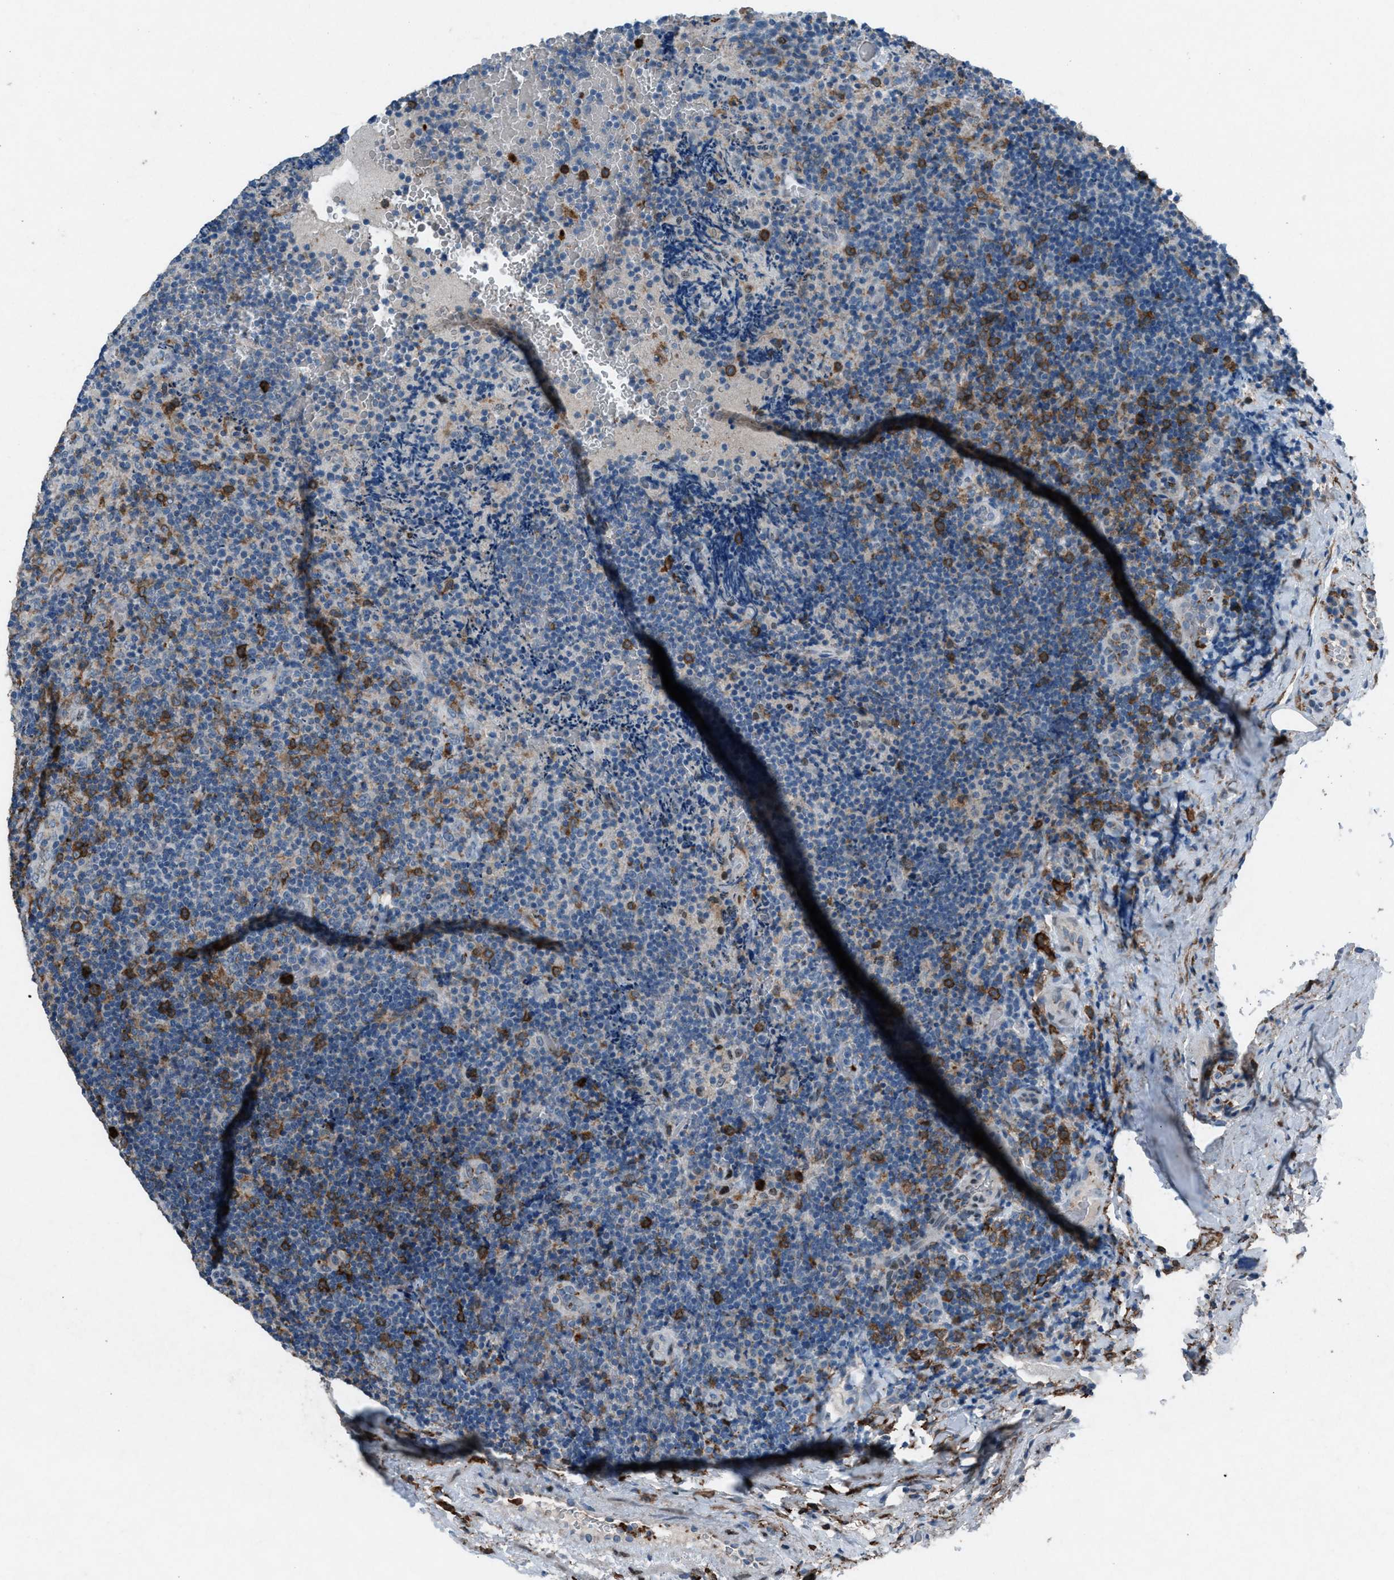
{"staining": {"intensity": "moderate", "quantity": "25%-75%", "location": "cytoplasmic/membranous"}, "tissue": "lymphoma", "cell_type": "Tumor cells", "image_type": "cancer", "snomed": [{"axis": "morphology", "description": "Malignant lymphoma, non-Hodgkin's type, High grade"}, {"axis": "topography", "description": "Tonsil"}], "caption": "Protein staining shows moderate cytoplasmic/membranous positivity in approximately 25%-75% of tumor cells in lymphoma.", "gene": "FCER1G", "patient": {"sex": "female", "age": 36}}